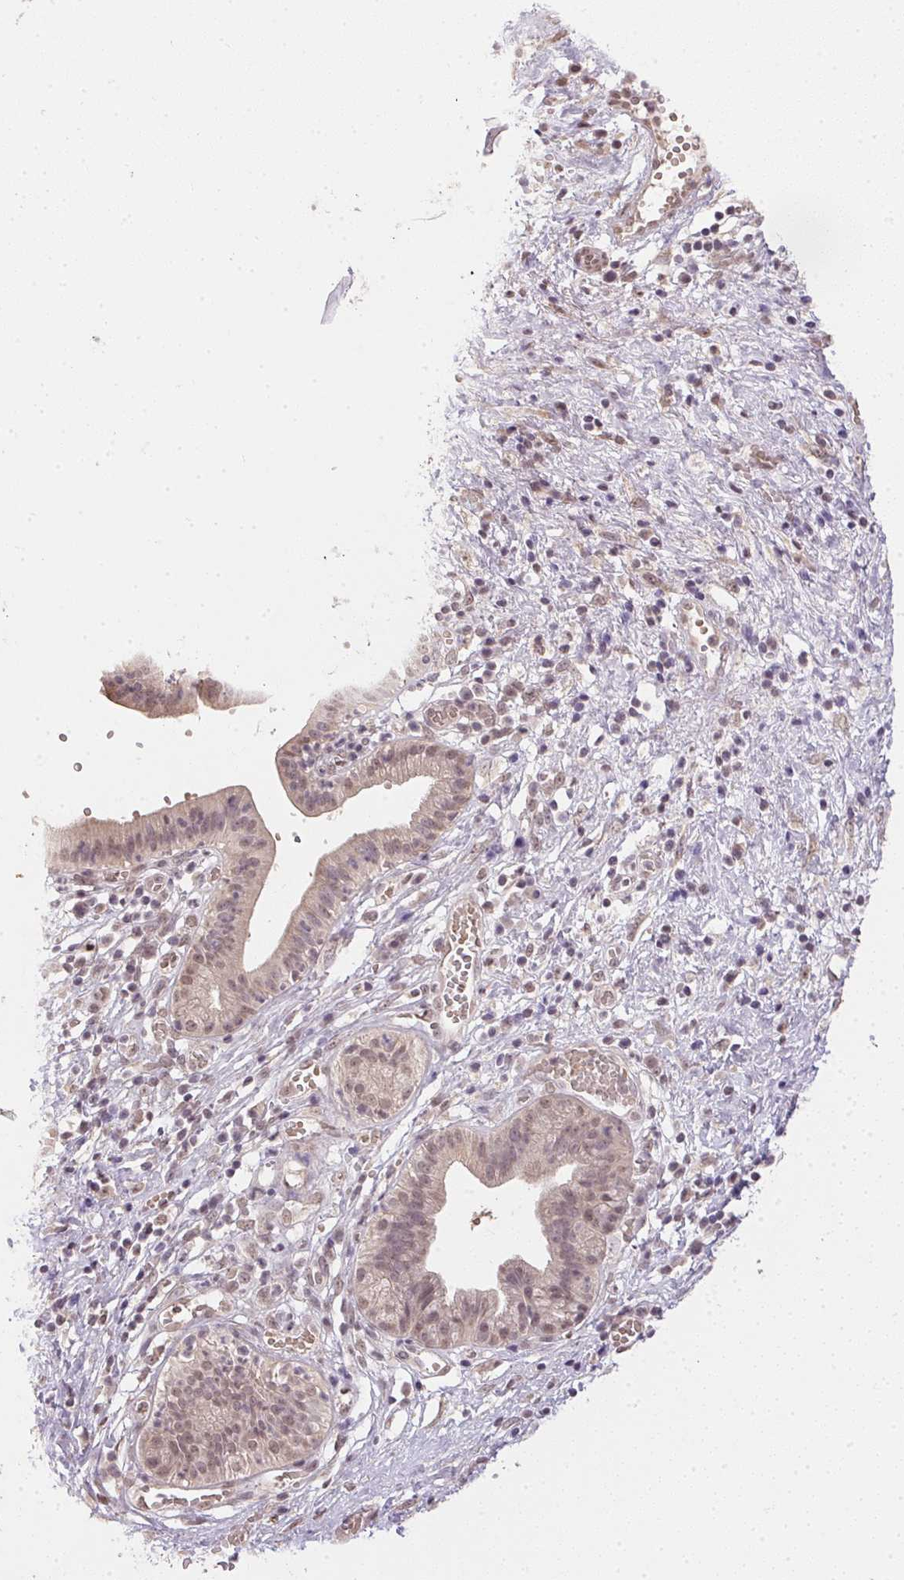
{"staining": {"intensity": "weak", "quantity": ">75%", "location": "cytoplasmic/membranous,nuclear"}, "tissue": "pancreatic cancer", "cell_type": "Tumor cells", "image_type": "cancer", "snomed": [{"axis": "morphology", "description": "Adenocarcinoma, NOS"}, {"axis": "topography", "description": "Pancreas"}], "caption": "Pancreatic cancer (adenocarcinoma) stained with a protein marker displays weak staining in tumor cells.", "gene": "PPP4R4", "patient": {"sex": "female", "age": 73}}